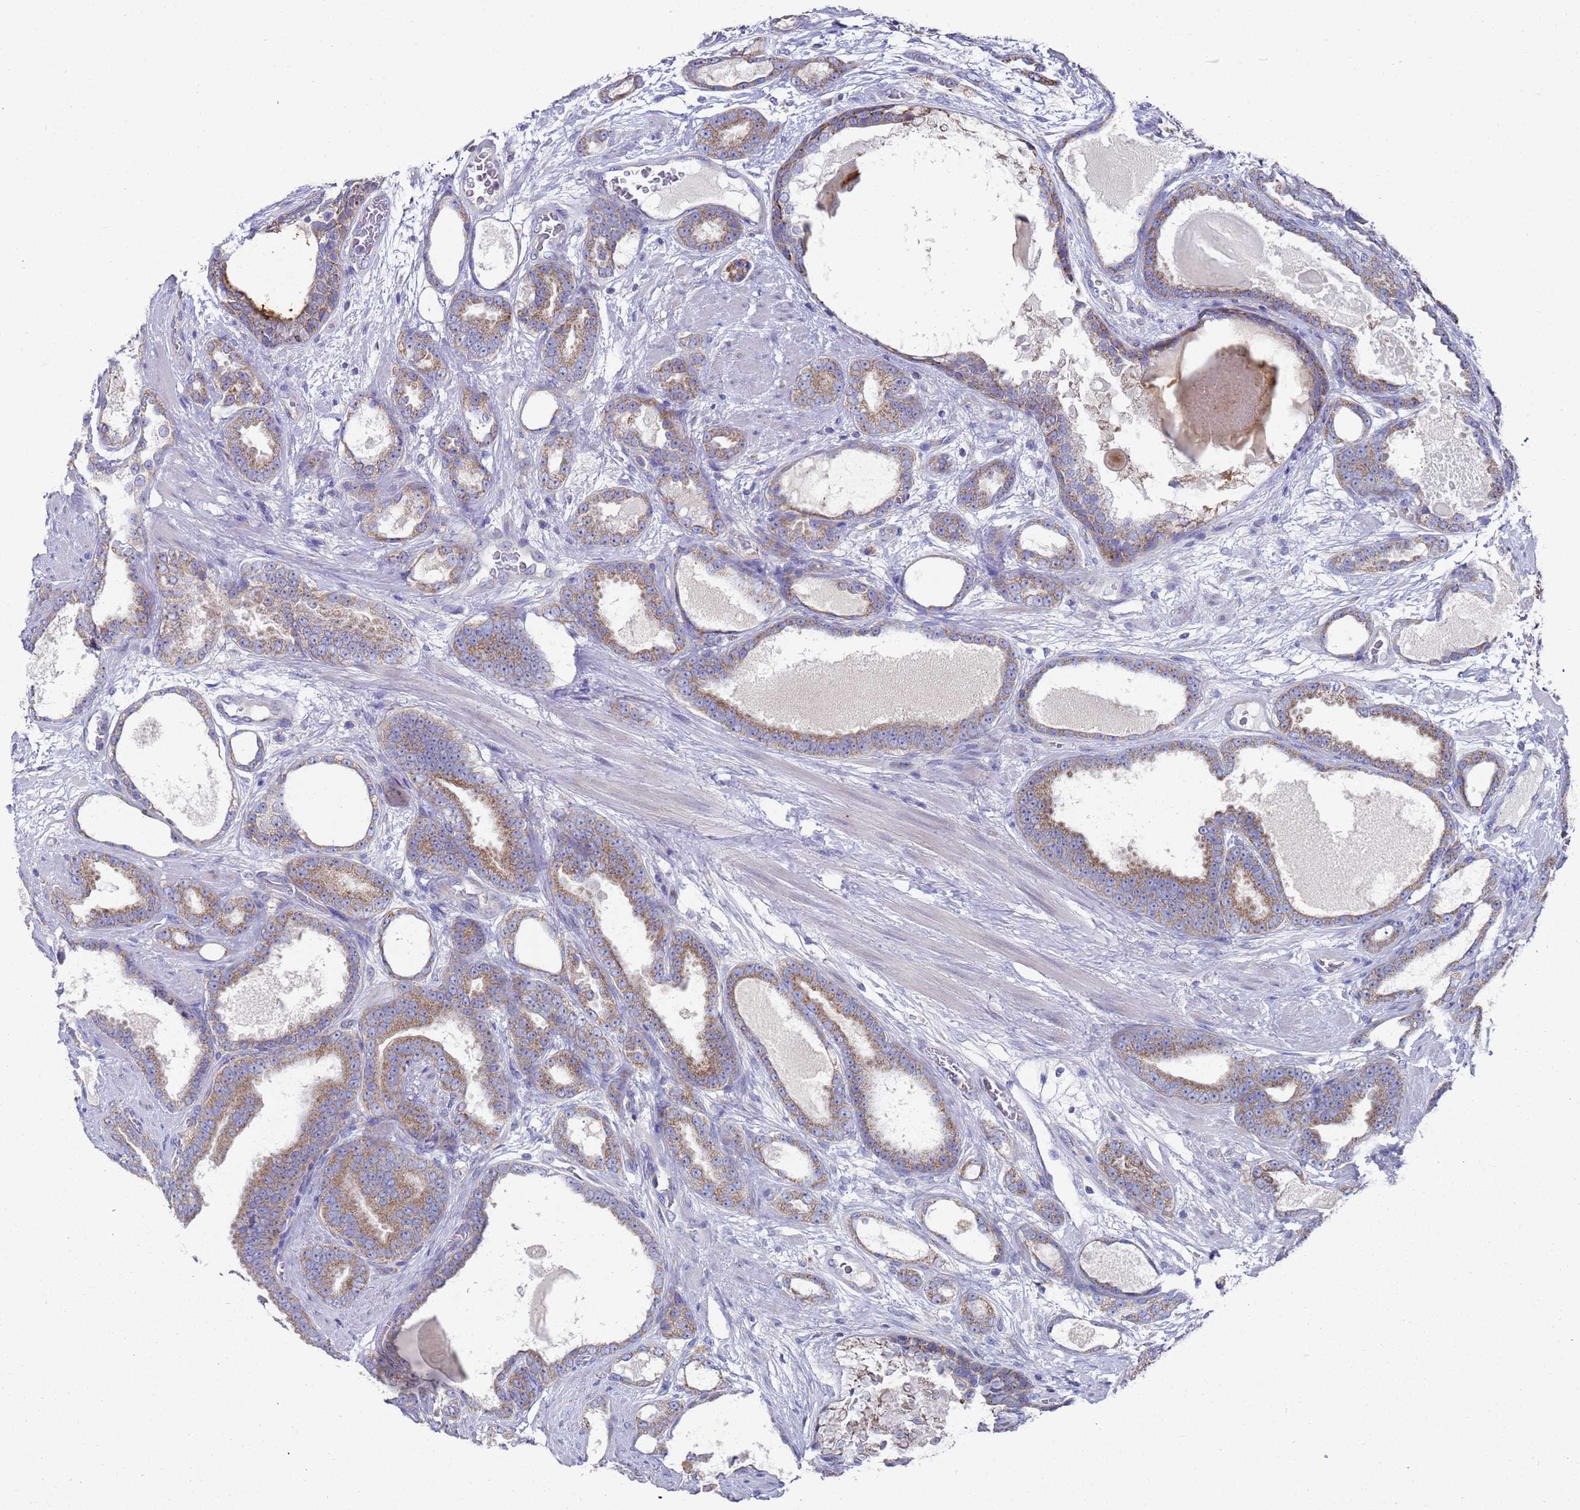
{"staining": {"intensity": "moderate", "quantity": ">75%", "location": "cytoplasmic/membranous"}, "tissue": "prostate cancer", "cell_type": "Tumor cells", "image_type": "cancer", "snomed": [{"axis": "morphology", "description": "Adenocarcinoma, High grade"}, {"axis": "topography", "description": "Prostate"}], "caption": "Immunohistochemistry micrograph of neoplastic tissue: adenocarcinoma (high-grade) (prostate) stained using immunohistochemistry exhibits medium levels of moderate protein expression localized specifically in the cytoplasmic/membranous of tumor cells, appearing as a cytoplasmic/membranous brown color.", "gene": "NPEPPS", "patient": {"sex": "male", "age": 60}}